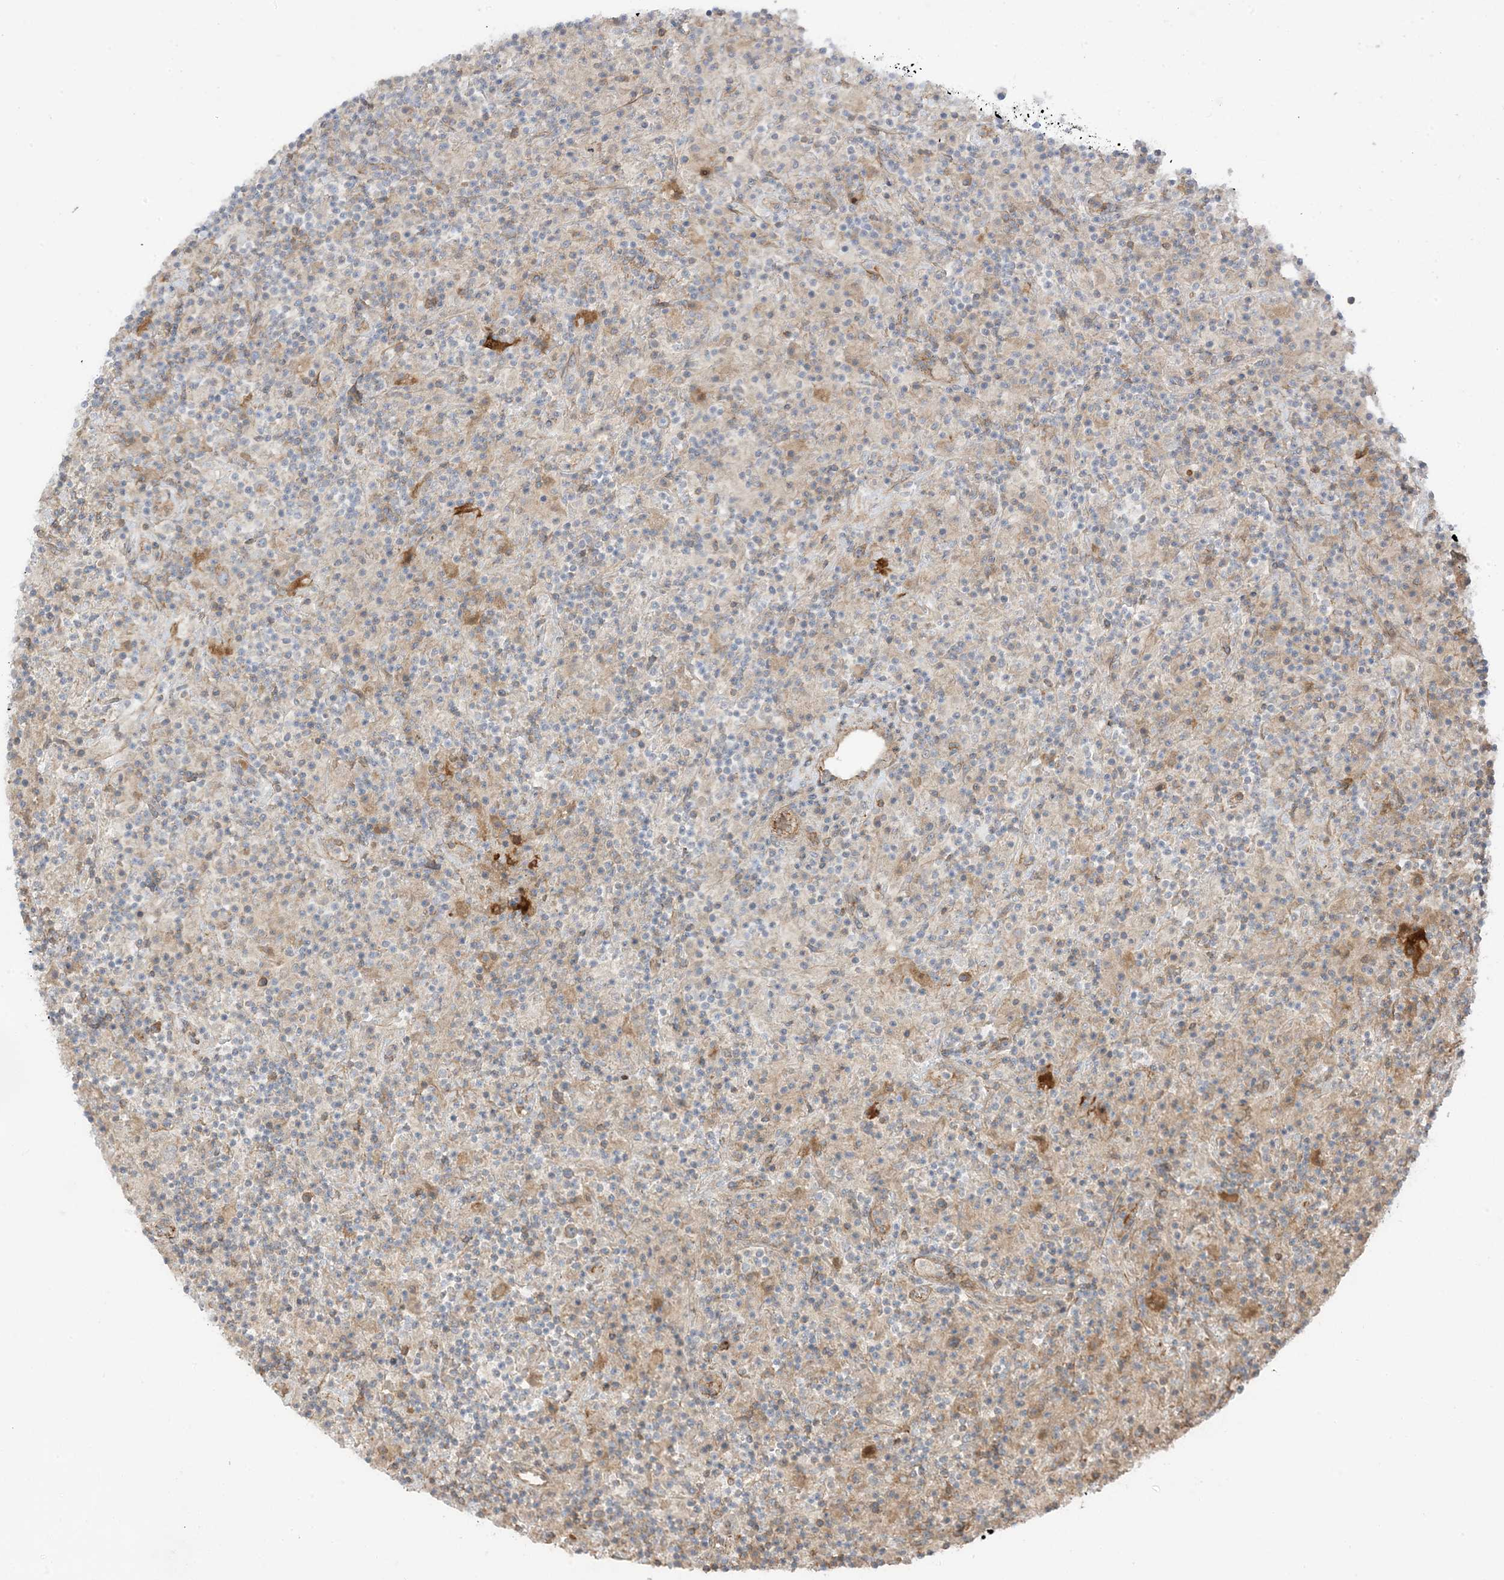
{"staining": {"intensity": "moderate", "quantity": "<25%", "location": "cytoplasmic/membranous"}, "tissue": "lymphoma", "cell_type": "Tumor cells", "image_type": "cancer", "snomed": [{"axis": "morphology", "description": "Hodgkin's disease, NOS"}, {"axis": "topography", "description": "Lymph node"}], "caption": "Lymphoma tissue reveals moderate cytoplasmic/membranous staining in about <25% of tumor cells, visualized by immunohistochemistry. (Stains: DAB (3,3'-diaminobenzidine) in brown, nuclei in blue, Microscopy: brightfield microscopy at high magnification).", "gene": "ICMT", "patient": {"sex": "male", "age": 70}}